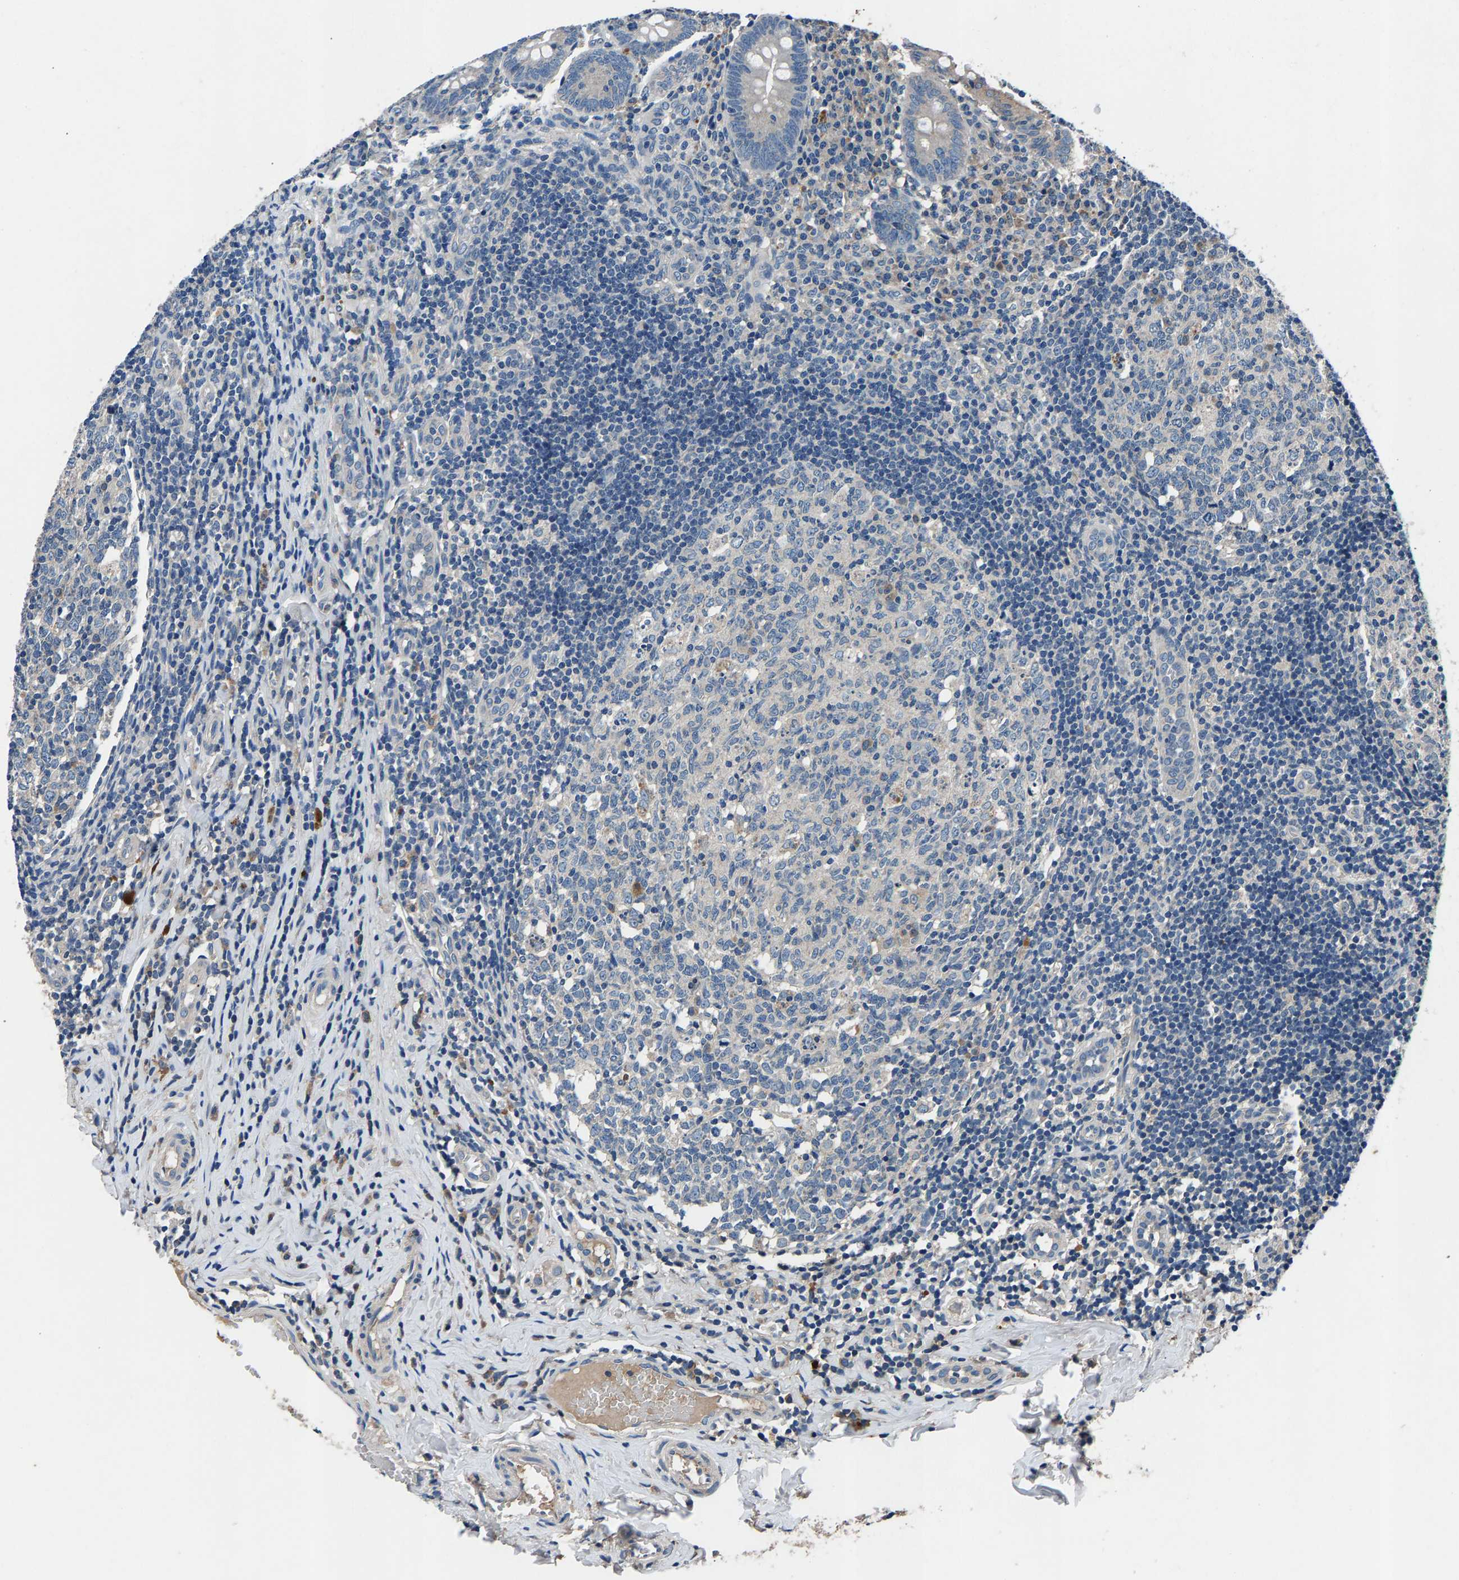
{"staining": {"intensity": "weak", "quantity": "<25%", "location": "cytoplasmic/membranous"}, "tissue": "appendix", "cell_type": "Glandular cells", "image_type": "normal", "snomed": [{"axis": "morphology", "description": "Normal tissue, NOS"}, {"axis": "topography", "description": "Appendix"}], "caption": "Immunohistochemistry (IHC) of unremarkable human appendix reveals no staining in glandular cells. (Stains: DAB immunohistochemistry with hematoxylin counter stain, Microscopy: brightfield microscopy at high magnification).", "gene": "PRXL2C", "patient": {"sex": "male", "age": 8}}